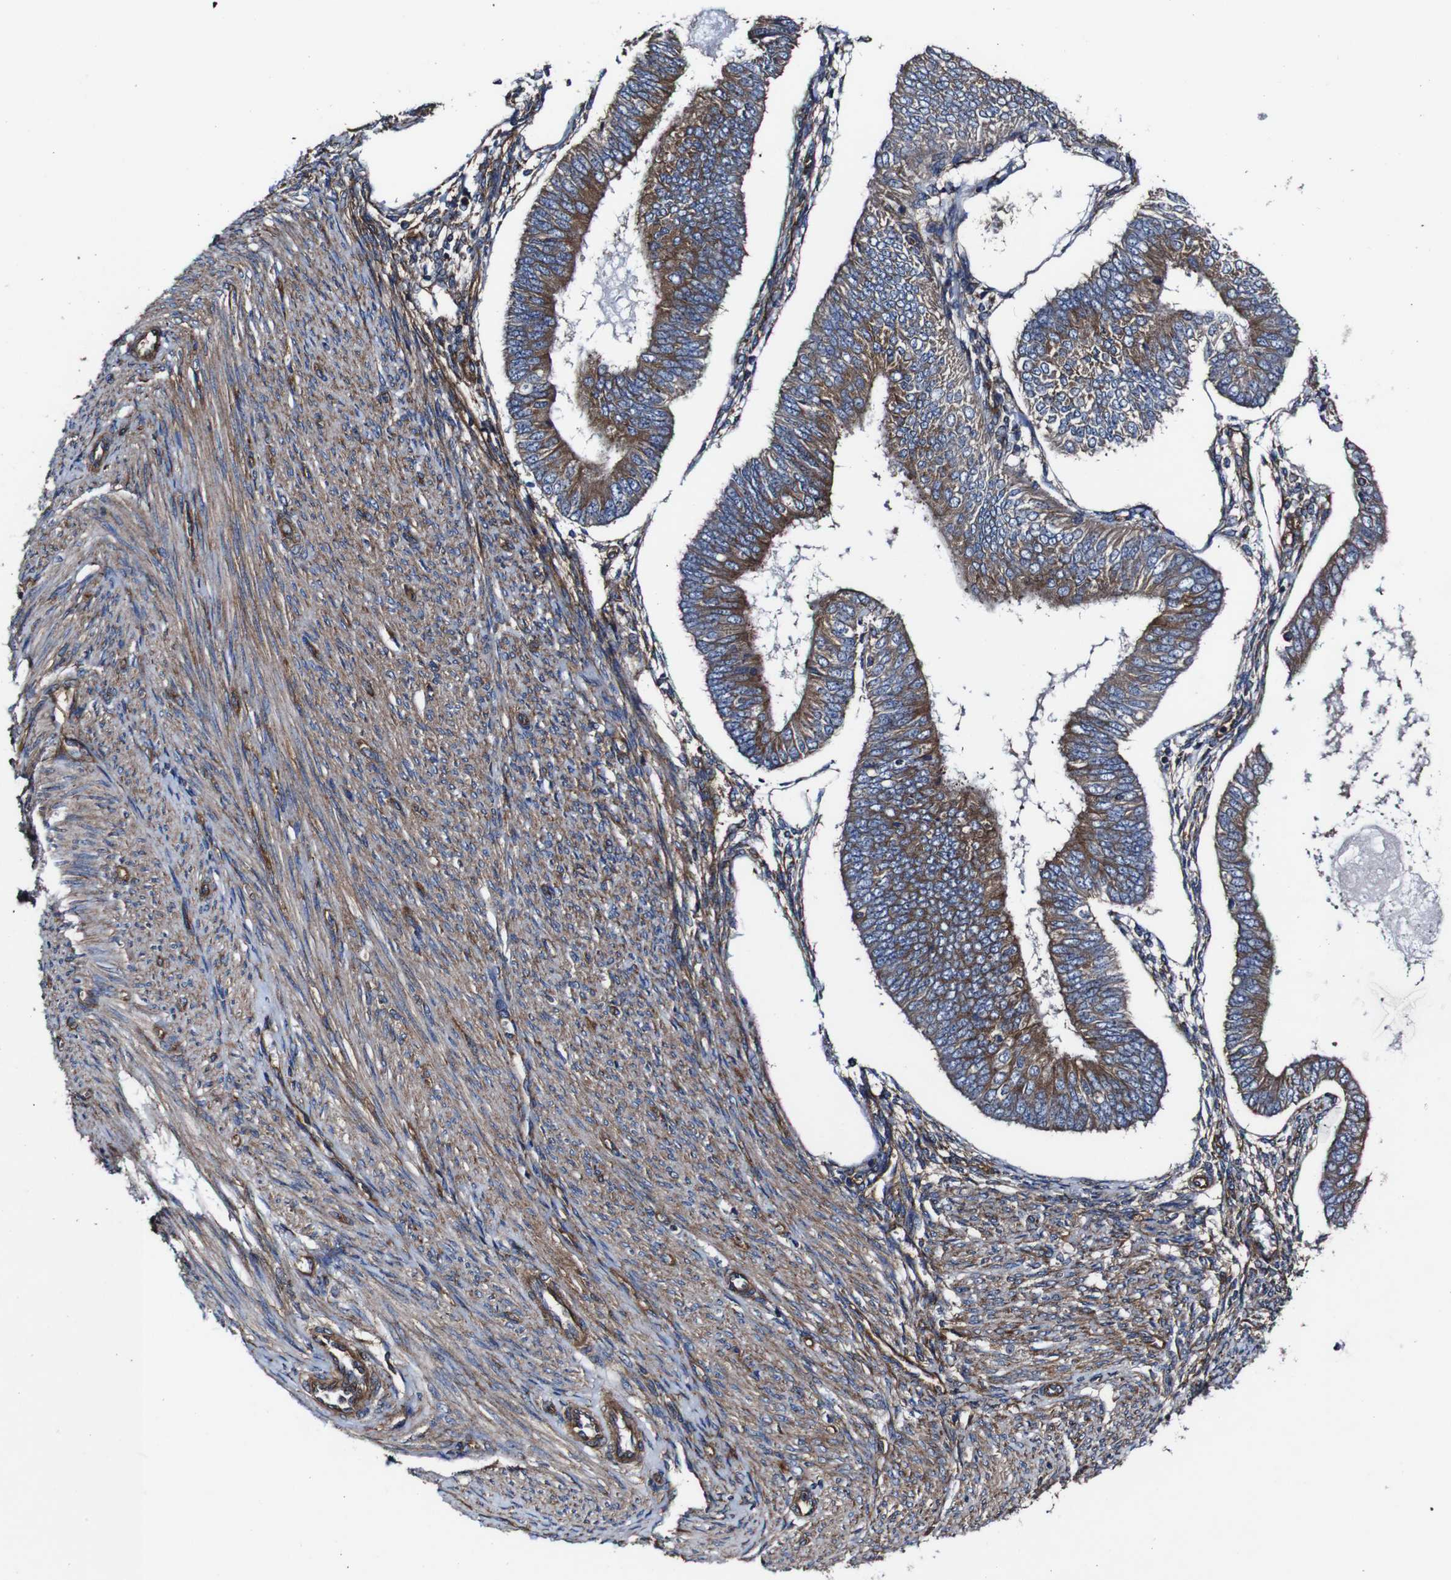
{"staining": {"intensity": "strong", "quantity": ">75%", "location": "cytoplasmic/membranous"}, "tissue": "endometrial cancer", "cell_type": "Tumor cells", "image_type": "cancer", "snomed": [{"axis": "morphology", "description": "Adenocarcinoma, NOS"}, {"axis": "topography", "description": "Endometrium"}], "caption": "A micrograph showing strong cytoplasmic/membranous positivity in about >75% of tumor cells in endometrial cancer (adenocarcinoma), as visualized by brown immunohistochemical staining.", "gene": "CSF1R", "patient": {"sex": "female", "age": 58}}